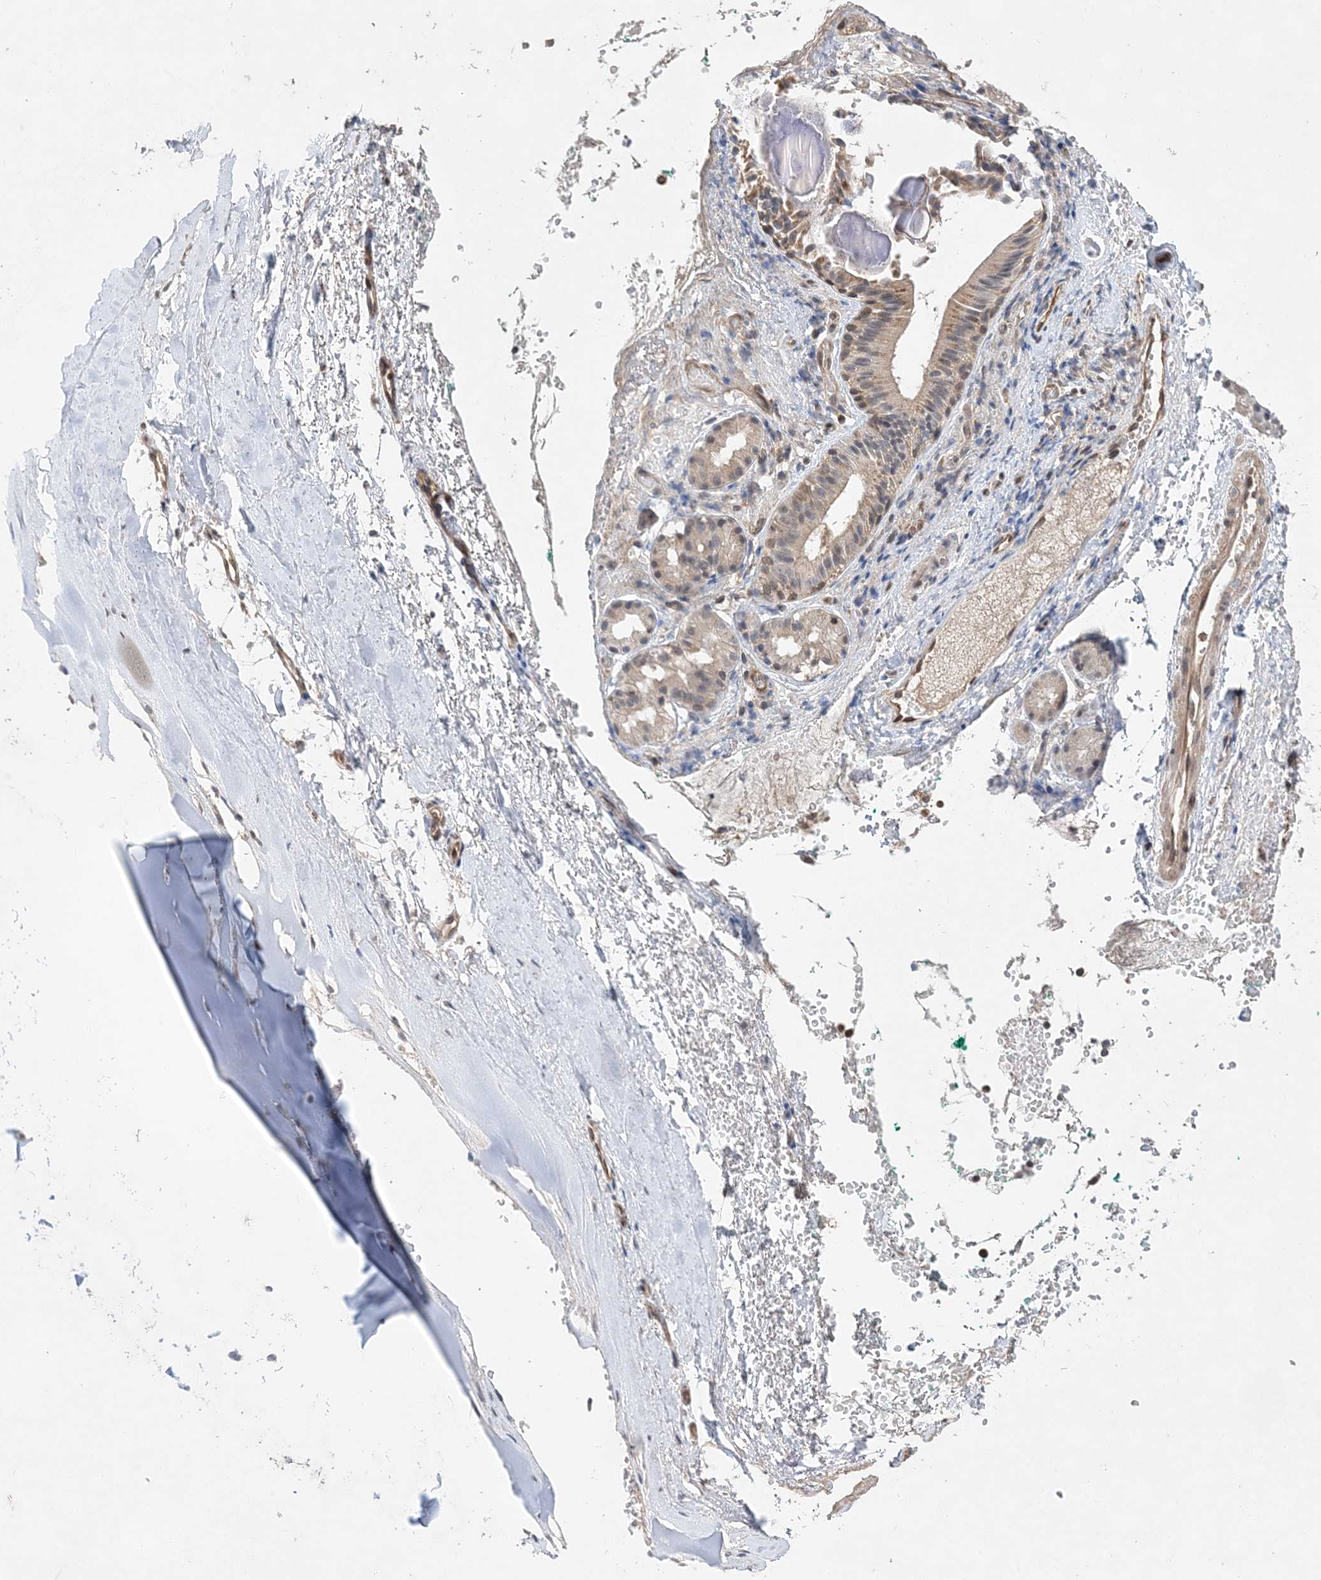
{"staining": {"intensity": "negative", "quantity": "none", "location": "none"}, "tissue": "adipose tissue", "cell_type": "Adipocytes", "image_type": "normal", "snomed": [{"axis": "morphology", "description": "Normal tissue, NOS"}, {"axis": "morphology", "description": "Basal cell carcinoma"}, {"axis": "topography", "description": "Cartilage tissue"}, {"axis": "topography", "description": "Nasopharynx"}, {"axis": "topography", "description": "Oral tissue"}], "caption": "The immunohistochemistry image has no significant positivity in adipocytes of adipose tissue. (DAB (3,3'-diaminobenzidine) immunohistochemistry (IHC) with hematoxylin counter stain).", "gene": "TMEM132B", "patient": {"sex": "female", "age": 77}}